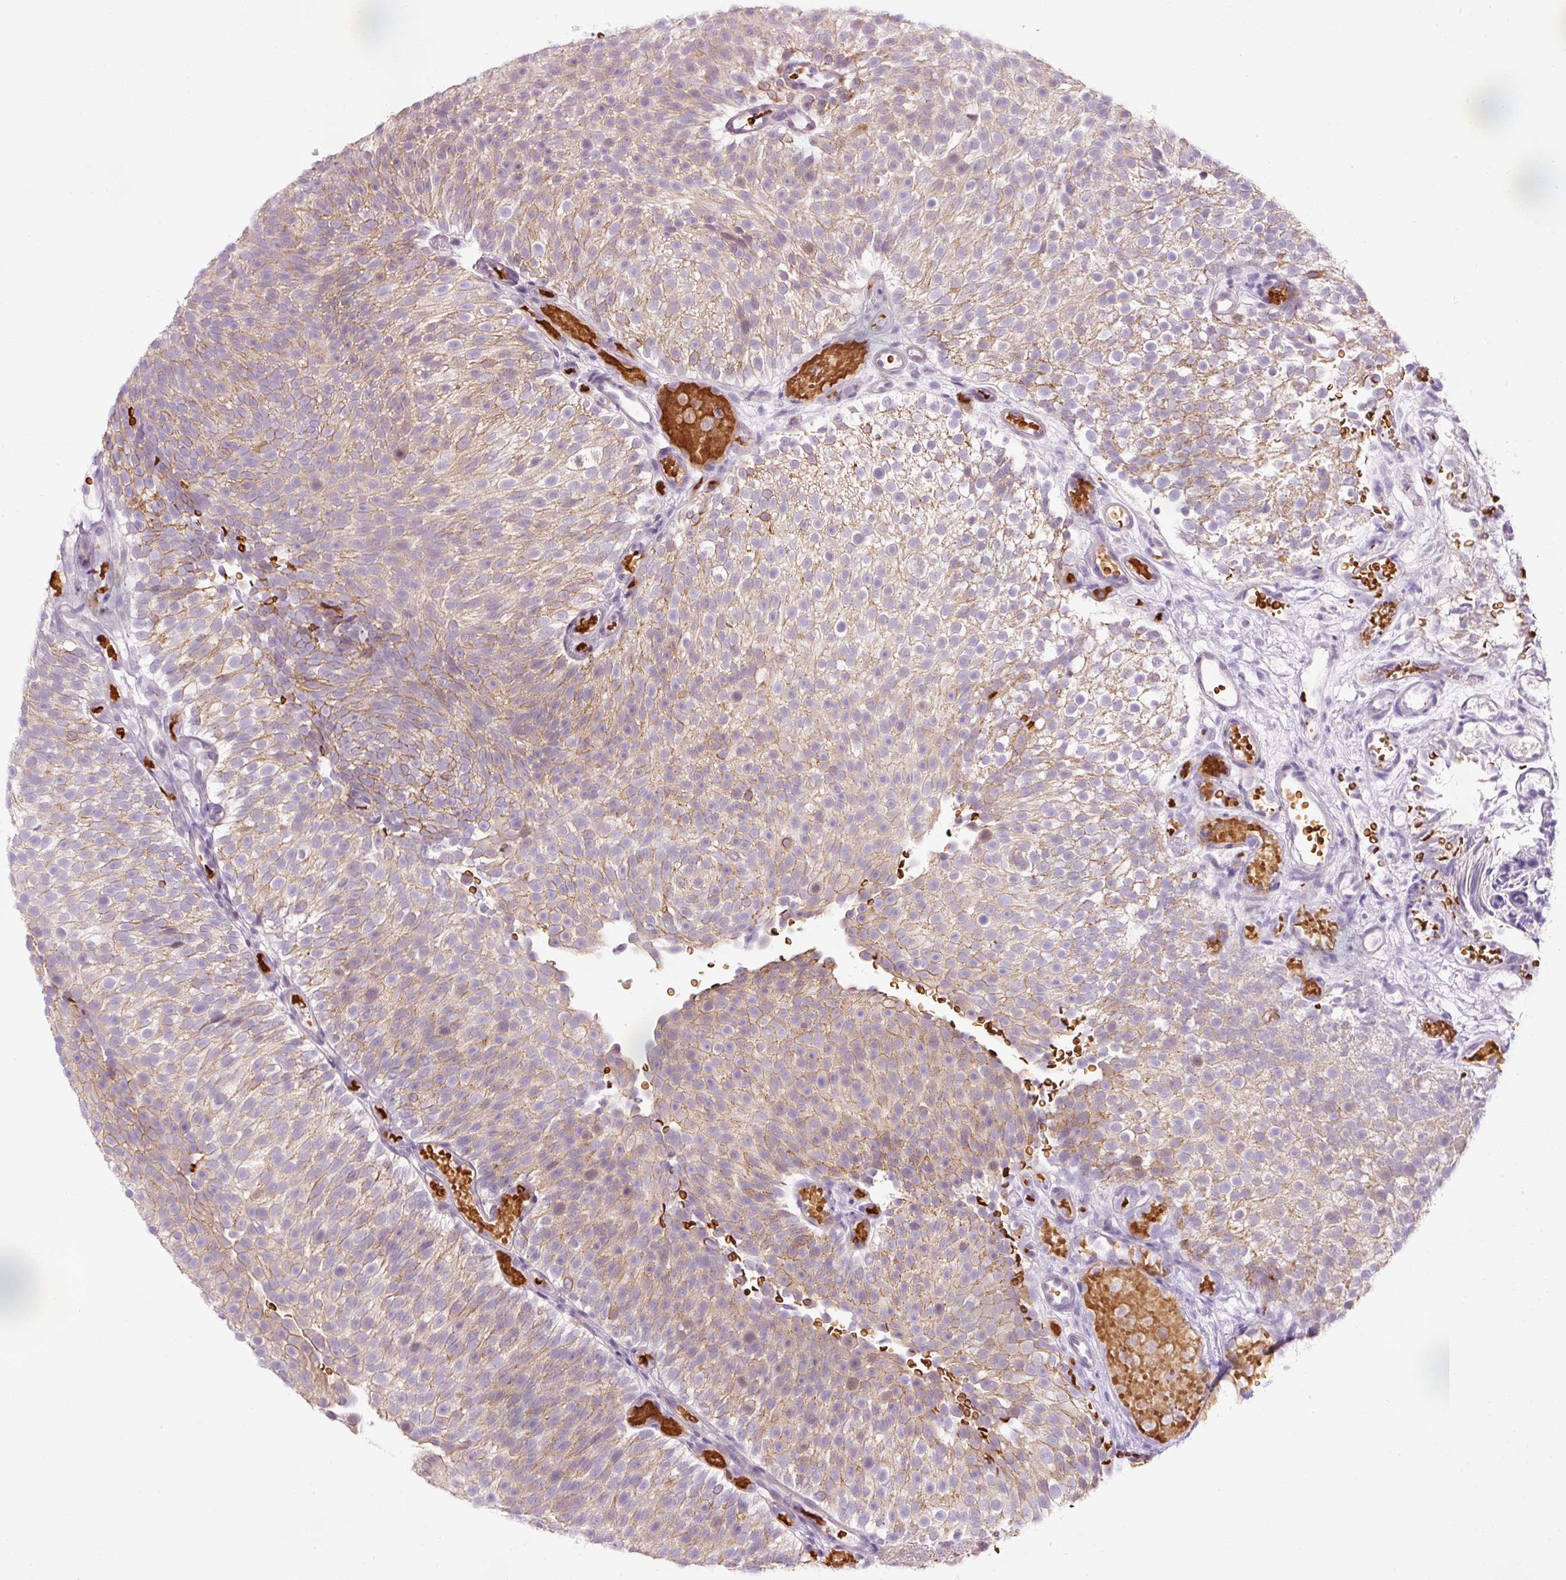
{"staining": {"intensity": "moderate", "quantity": "25%-75%", "location": "cytoplasmic/membranous"}, "tissue": "urothelial cancer", "cell_type": "Tumor cells", "image_type": "cancer", "snomed": [{"axis": "morphology", "description": "Urothelial carcinoma, Low grade"}, {"axis": "topography", "description": "Urinary bladder"}], "caption": "Protein expression analysis of urothelial cancer exhibits moderate cytoplasmic/membranous staining in approximately 25%-75% of tumor cells.", "gene": "DHRS11", "patient": {"sex": "male", "age": 78}}